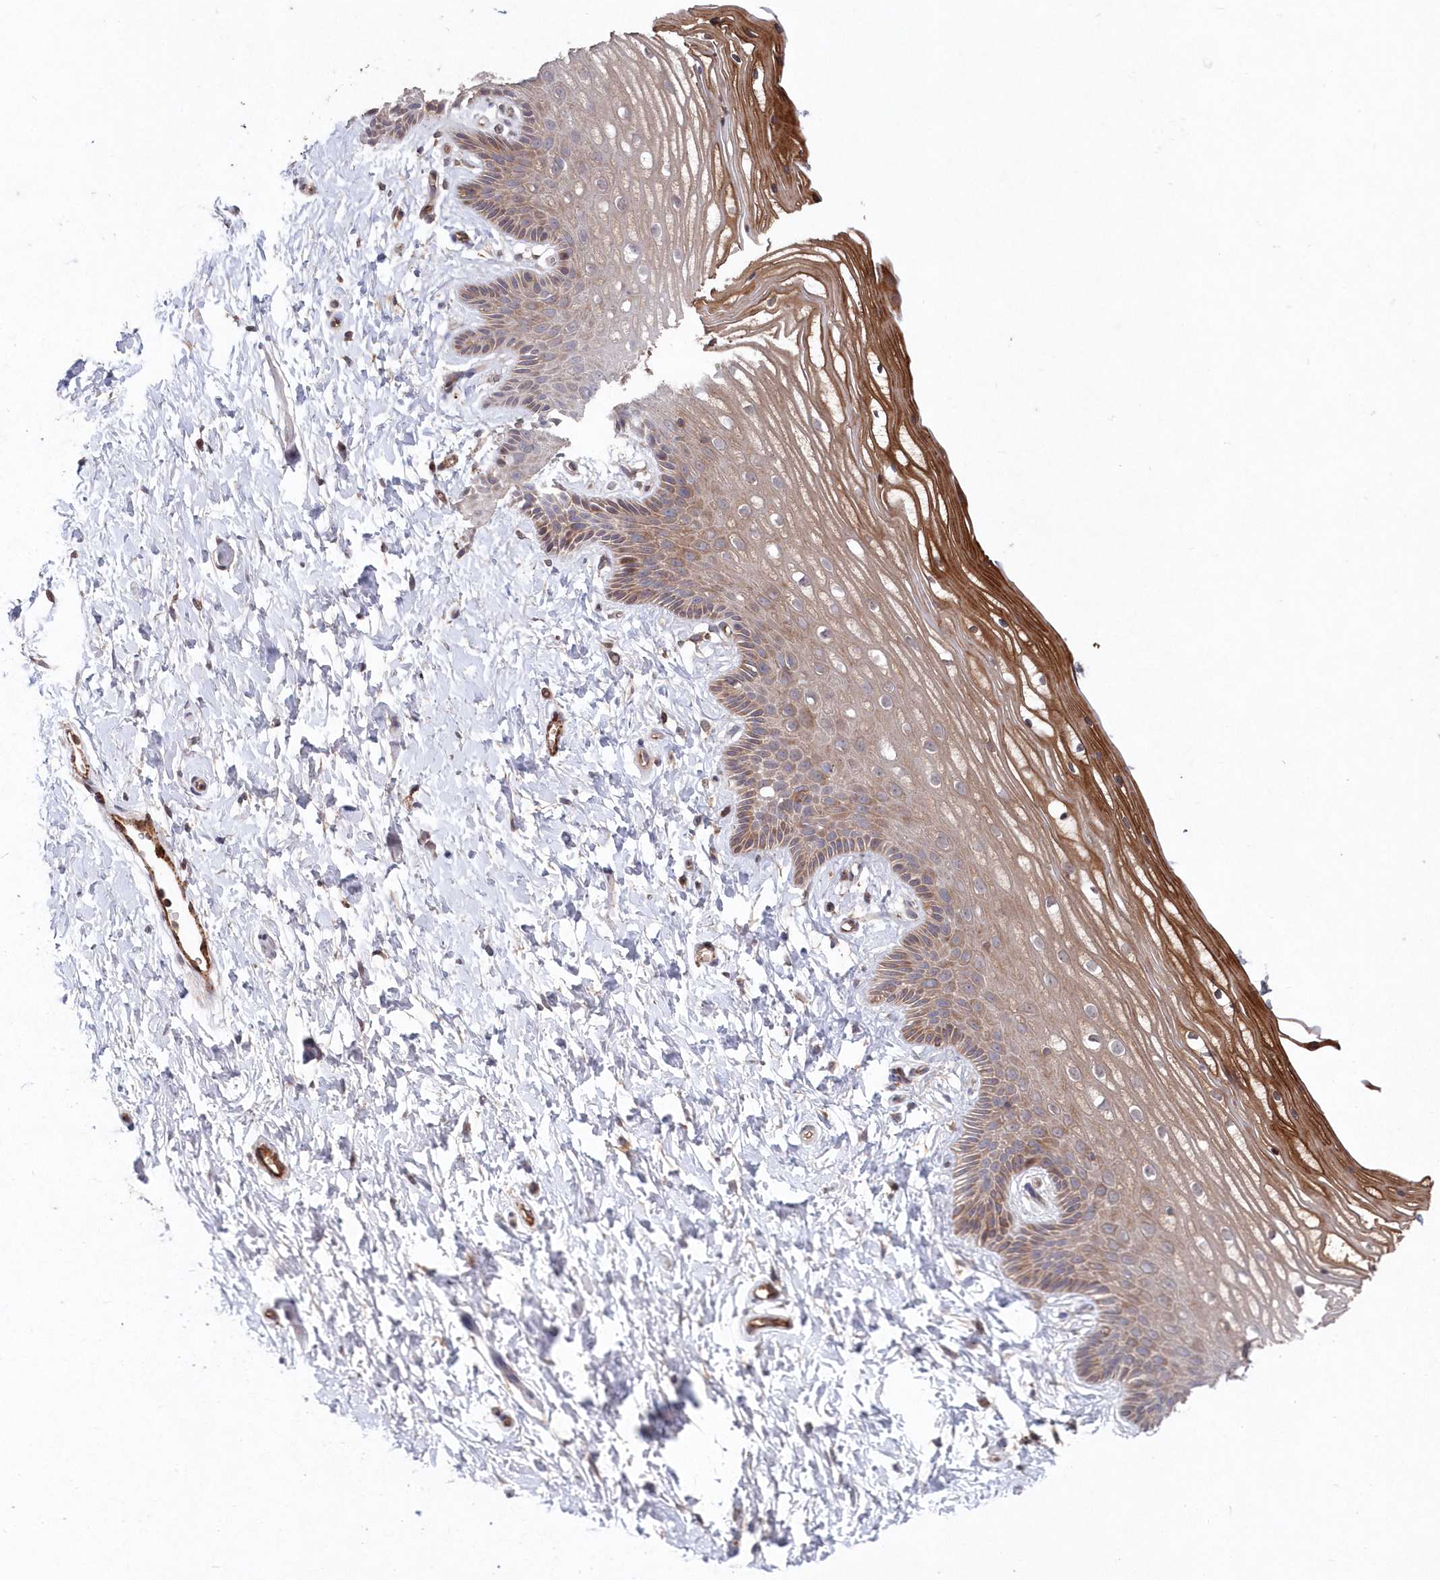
{"staining": {"intensity": "weak", "quantity": "25%-75%", "location": "cytoplasmic/membranous"}, "tissue": "vagina", "cell_type": "Squamous epithelial cells", "image_type": "normal", "snomed": [{"axis": "morphology", "description": "Normal tissue, NOS"}, {"axis": "topography", "description": "Vagina"}, {"axis": "topography", "description": "Cervix"}], "caption": "This micrograph reveals IHC staining of normal human vagina, with low weak cytoplasmic/membranous staining in about 25%-75% of squamous epithelial cells.", "gene": "ABHD14B", "patient": {"sex": "female", "age": 40}}